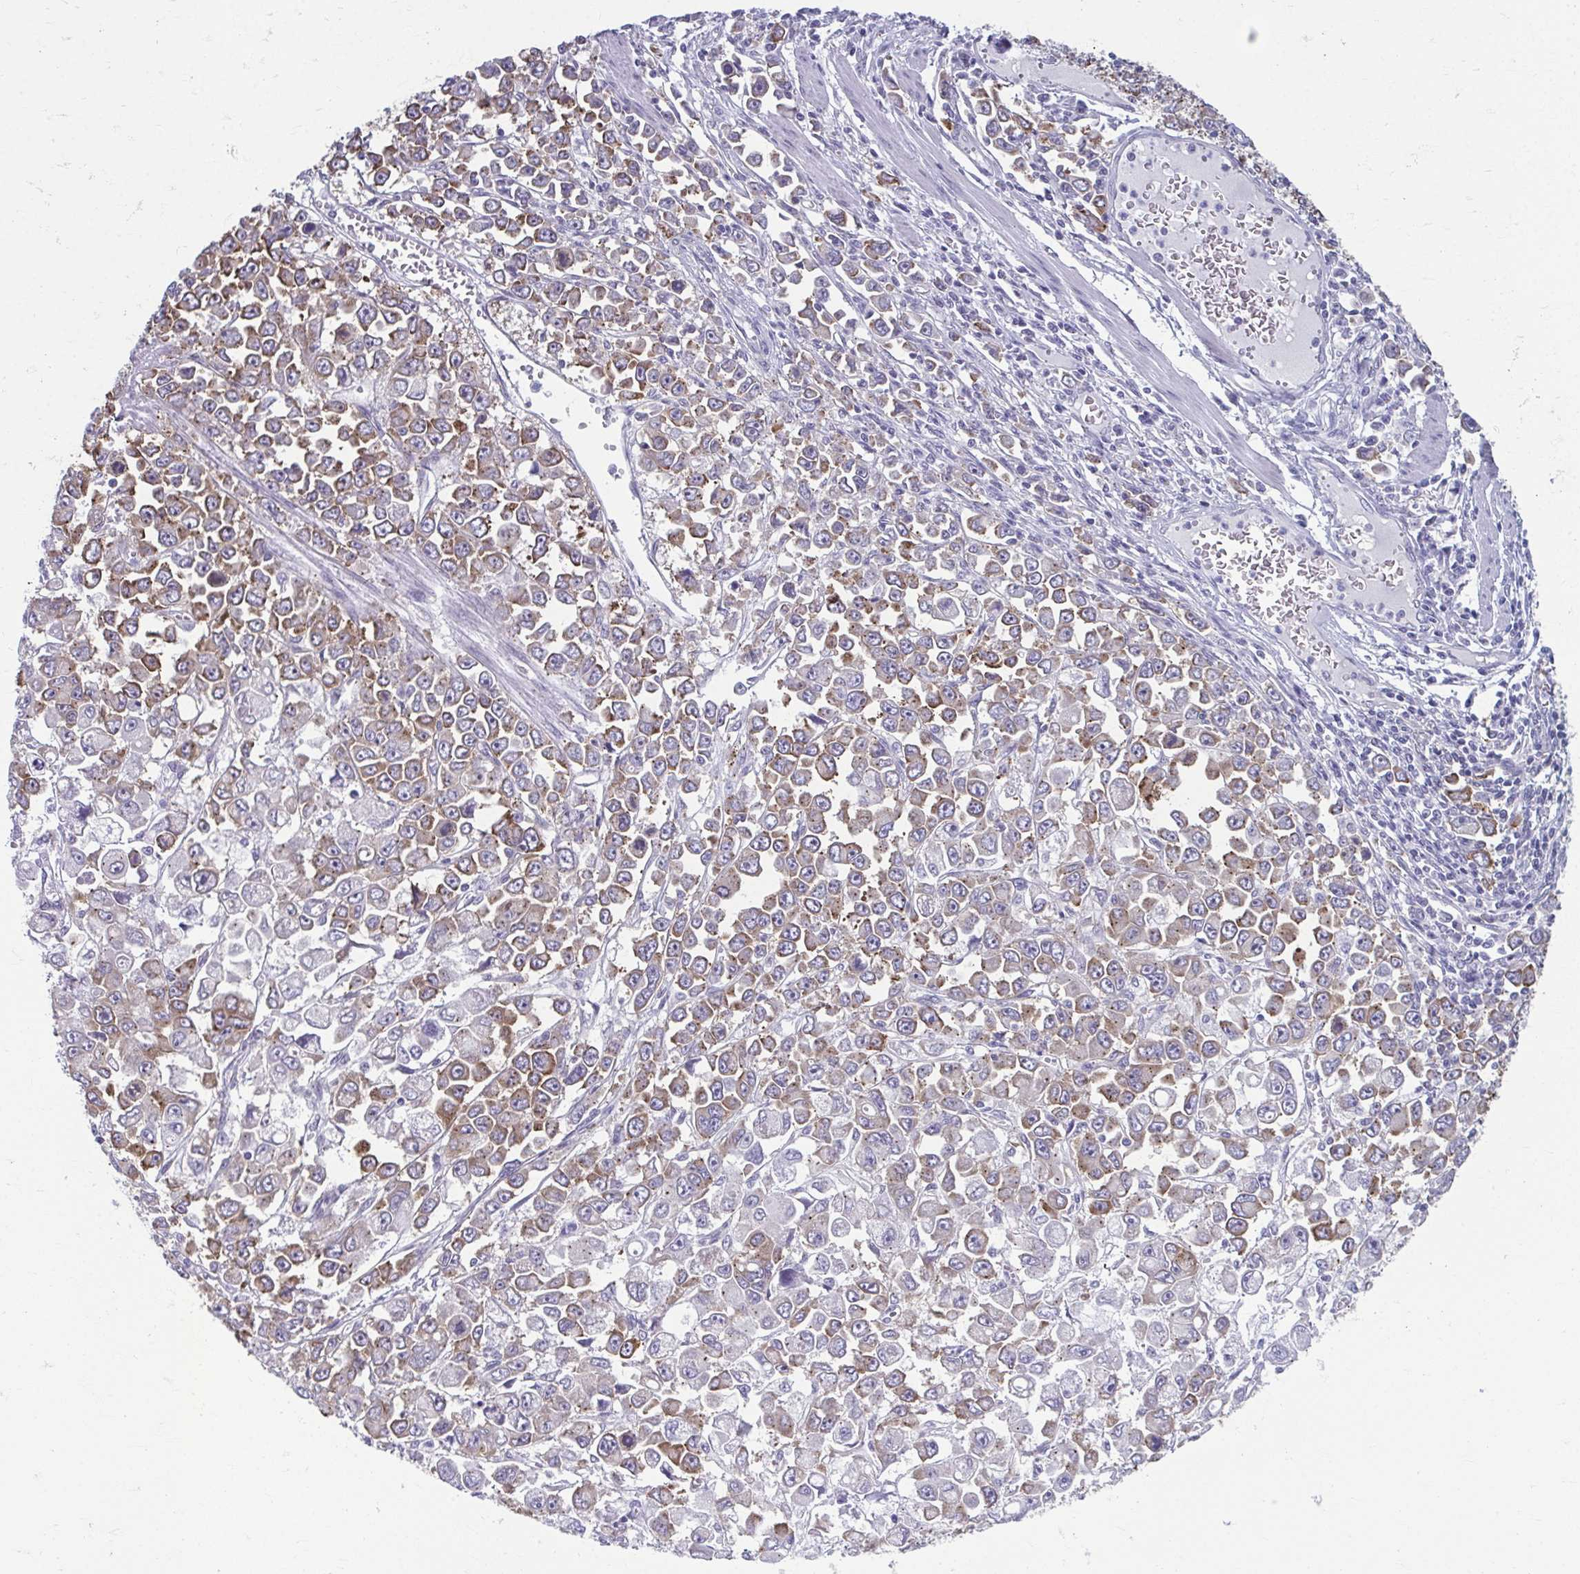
{"staining": {"intensity": "weak", "quantity": ">75%", "location": "cytoplasmic/membranous"}, "tissue": "stomach cancer", "cell_type": "Tumor cells", "image_type": "cancer", "snomed": [{"axis": "morphology", "description": "Adenocarcinoma, NOS"}, {"axis": "topography", "description": "Stomach, upper"}], "caption": "High-power microscopy captured an immunohistochemistry image of stomach cancer (adenocarcinoma), revealing weak cytoplasmic/membranous staining in approximately >75% of tumor cells. (IHC, brightfield microscopy, high magnification).", "gene": "TMEM108", "patient": {"sex": "male", "age": 70}}